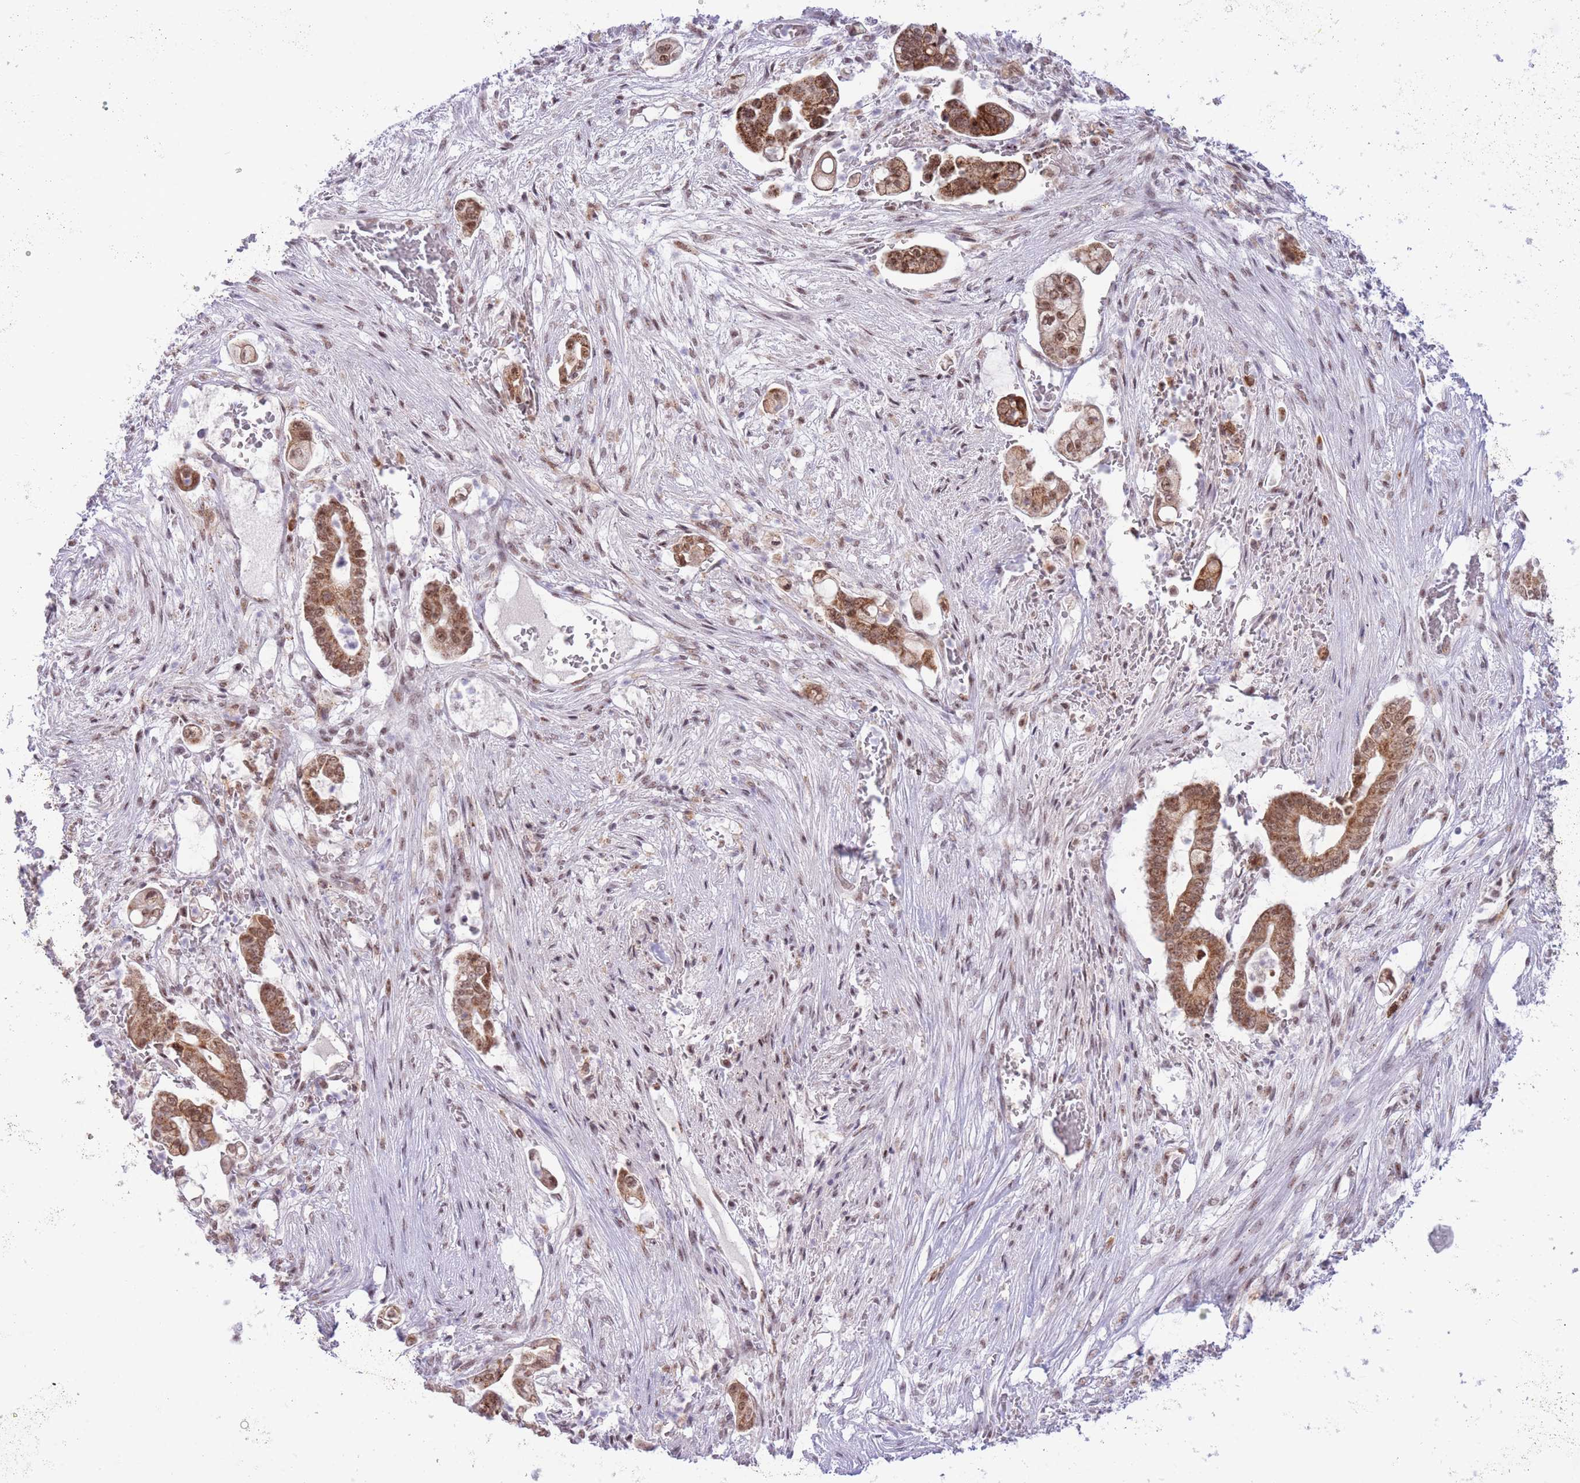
{"staining": {"intensity": "moderate", "quantity": ">75%", "location": "cytoplasmic/membranous,nuclear"}, "tissue": "pancreatic cancer", "cell_type": "Tumor cells", "image_type": "cancer", "snomed": [{"axis": "morphology", "description": "Adenocarcinoma, NOS"}, {"axis": "topography", "description": "Pancreas"}], "caption": "DAB (3,3'-diaminobenzidine) immunohistochemical staining of human pancreatic cancer exhibits moderate cytoplasmic/membranous and nuclear protein positivity in about >75% of tumor cells.", "gene": "CYP2B6", "patient": {"sex": "female", "age": 69}}